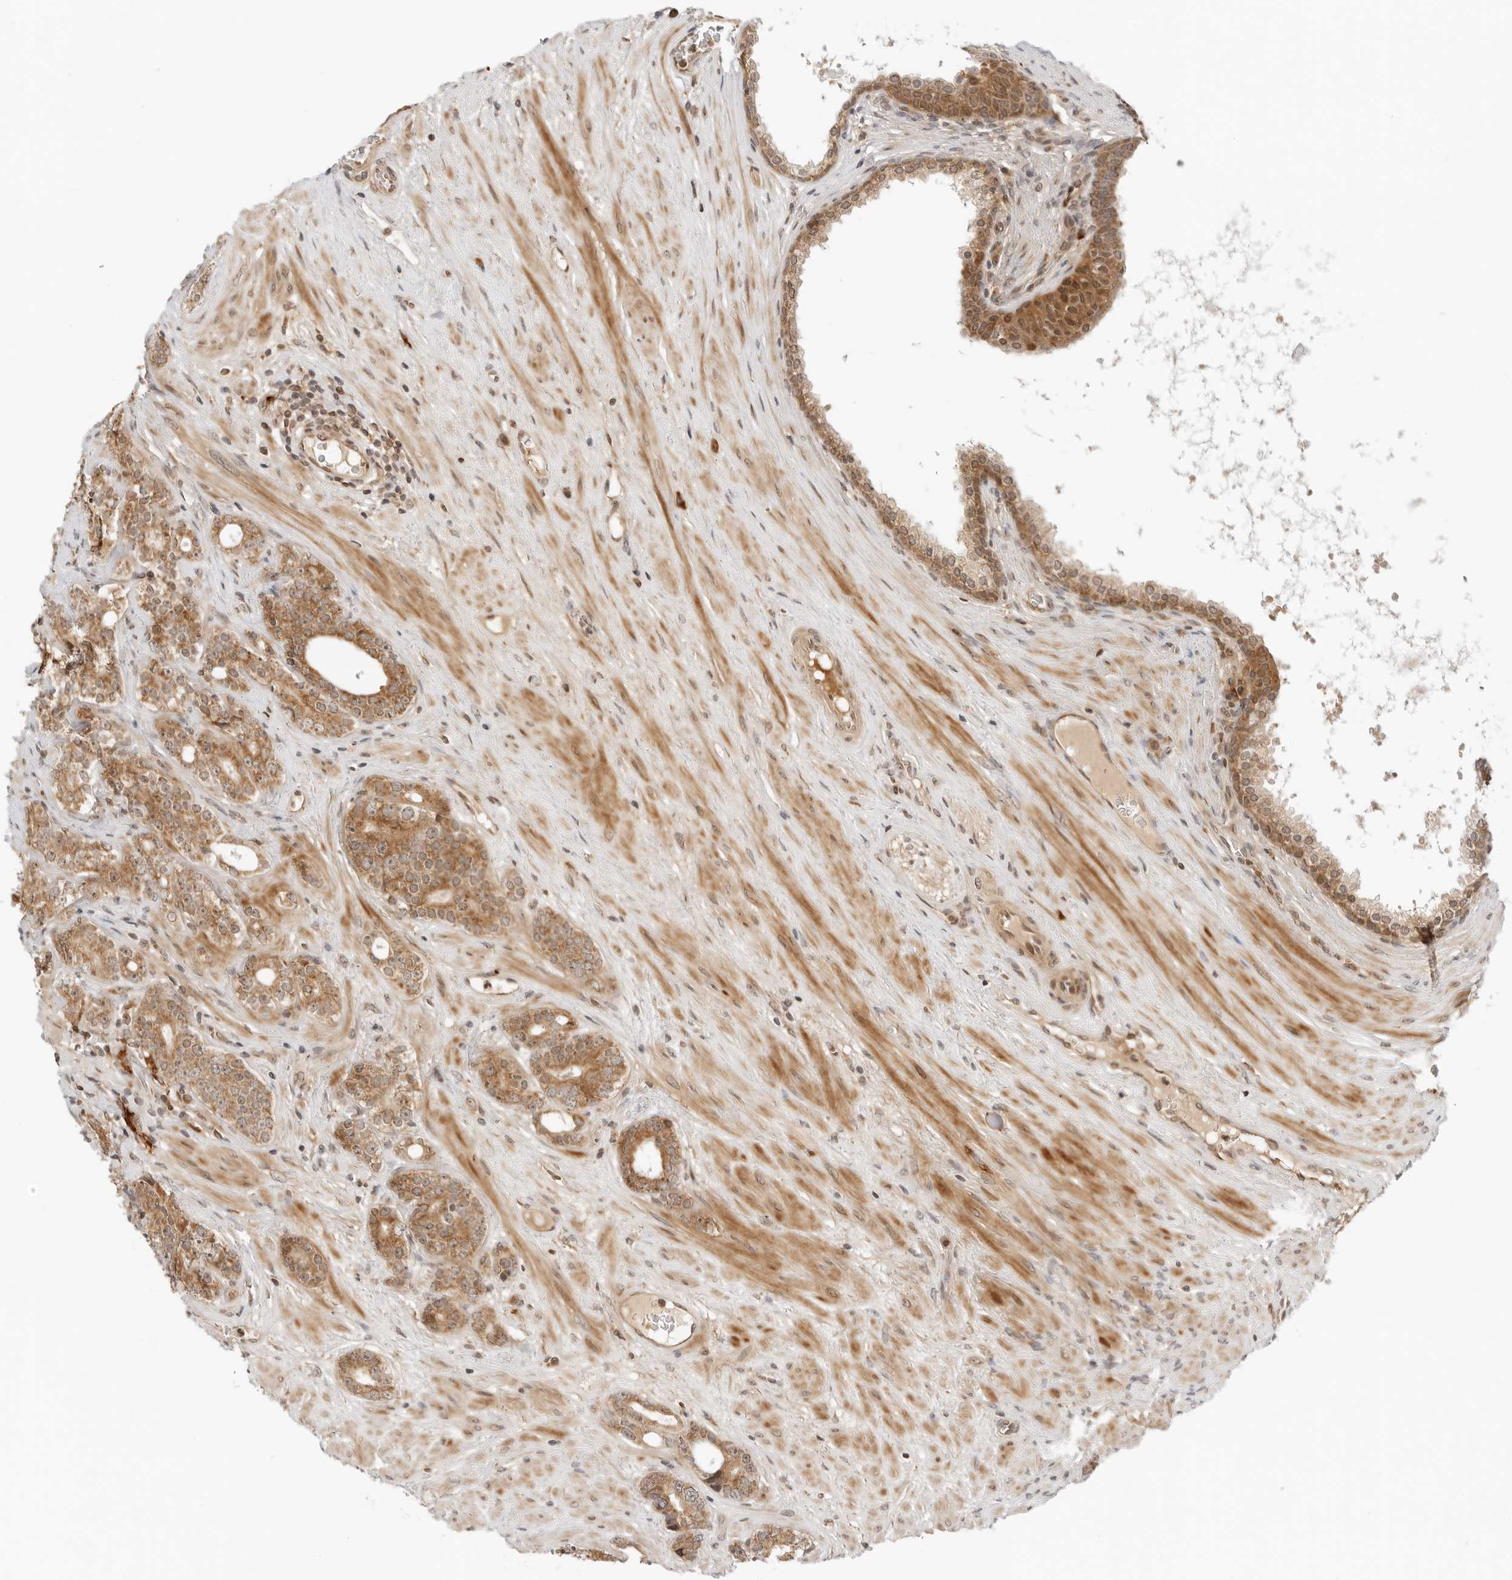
{"staining": {"intensity": "moderate", "quantity": ">75%", "location": "cytoplasmic/membranous"}, "tissue": "prostate cancer", "cell_type": "Tumor cells", "image_type": "cancer", "snomed": [{"axis": "morphology", "description": "Adenocarcinoma, High grade"}, {"axis": "topography", "description": "Prostate"}], "caption": "Prostate high-grade adenocarcinoma stained for a protein (brown) demonstrates moderate cytoplasmic/membranous positive positivity in approximately >75% of tumor cells.", "gene": "RC3H1", "patient": {"sex": "male", "age": 56}}